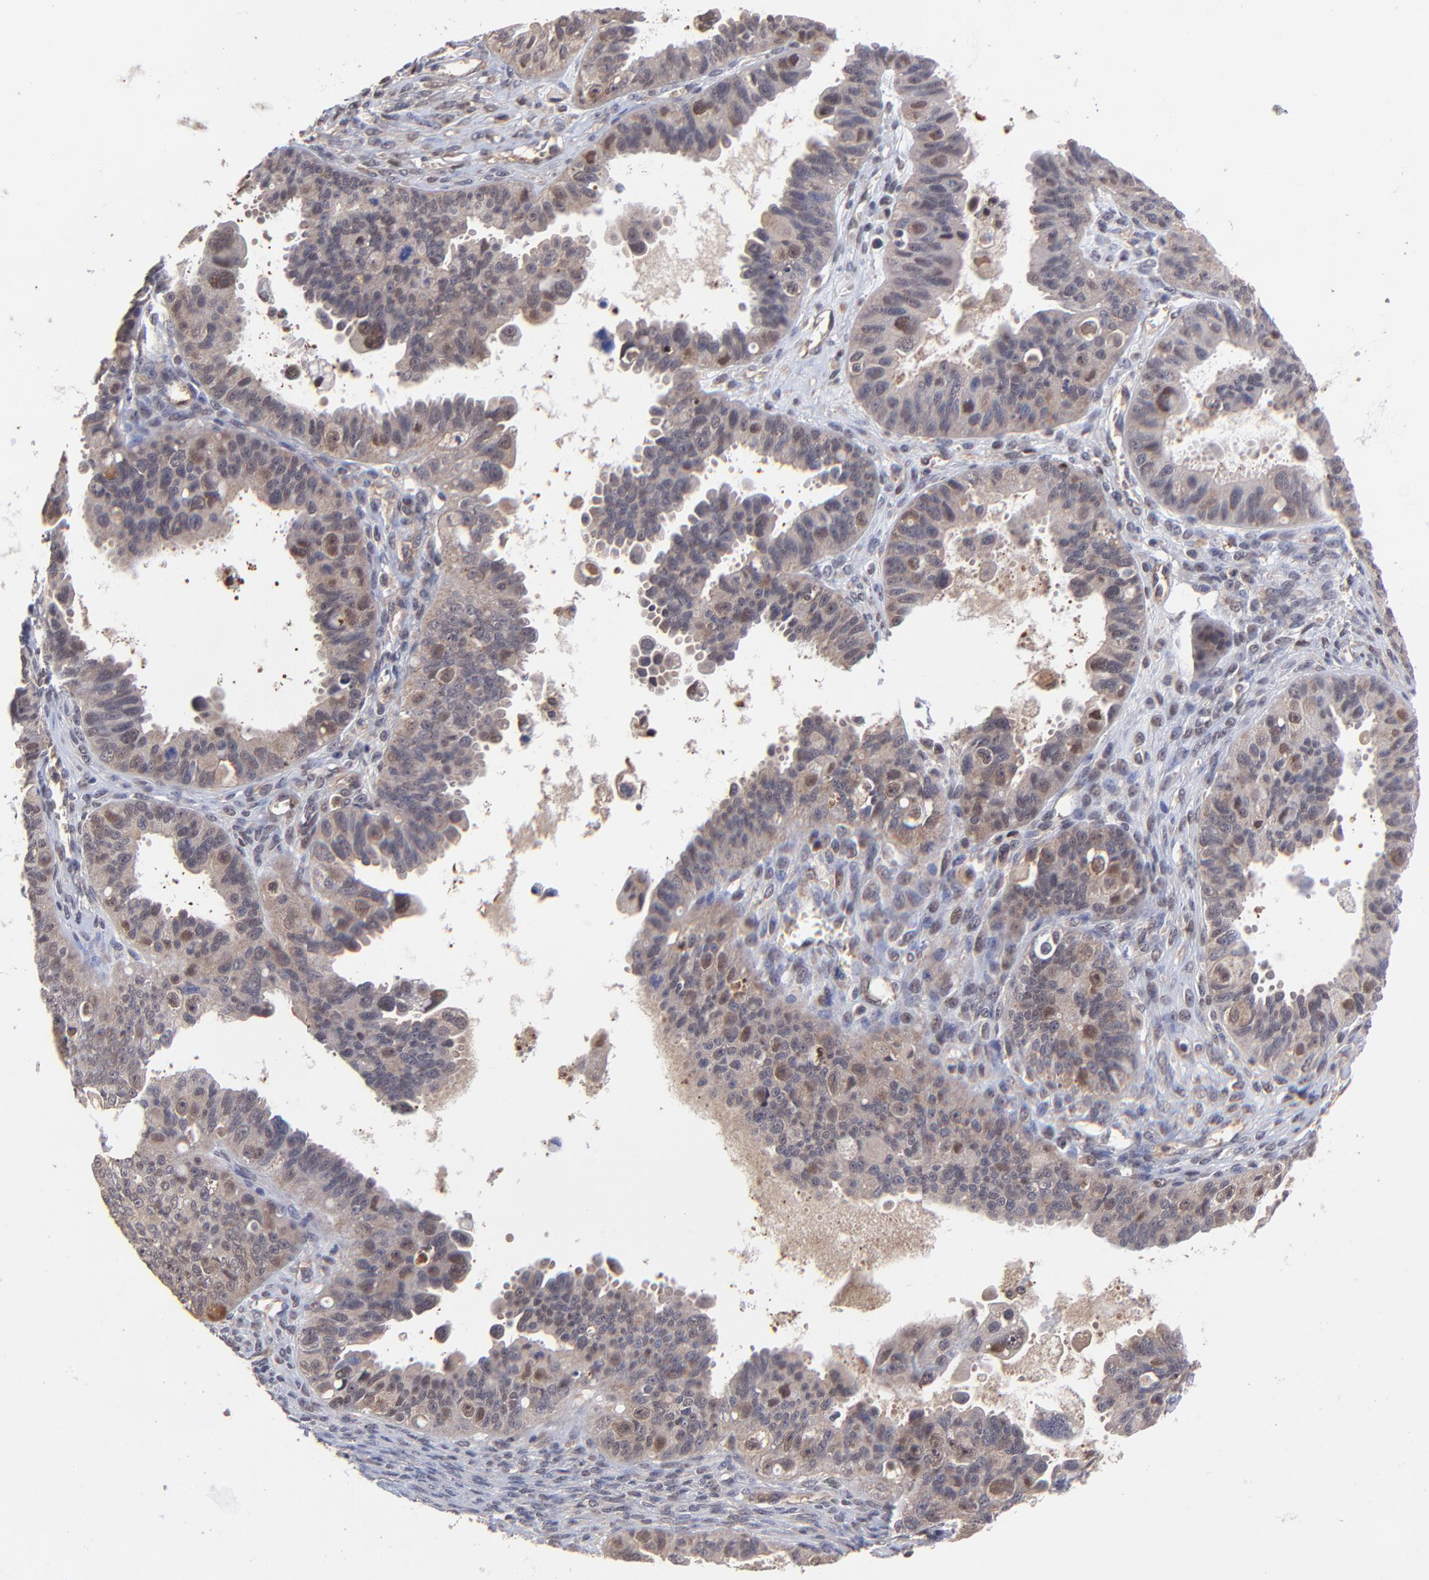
{"staining": {"intensity": "moderate", "quantity": "25%-75%", "location": "cytoplasmic/membranous,nuclear"}, "tissue": "ovarian cancer", "cell_type": "Tumor cells", "image_type": "cancer", "snomed": [{"axis": "morphology", "description": "Carcinoma, endometroid"}, {"axis": "topography", "description": "Ovary"}], "caption": "Immunohistochemistry histopathology image of human ovarian endometroid carcinoma stained for a protein (brown), which demonstrates medium levels of moderate cytoplasmic/membranous and nuclear expression in approximately 25%-75% of tumor cells.", "gene": "PSMA6", "patient": {"sex": "female", "age": 85}}